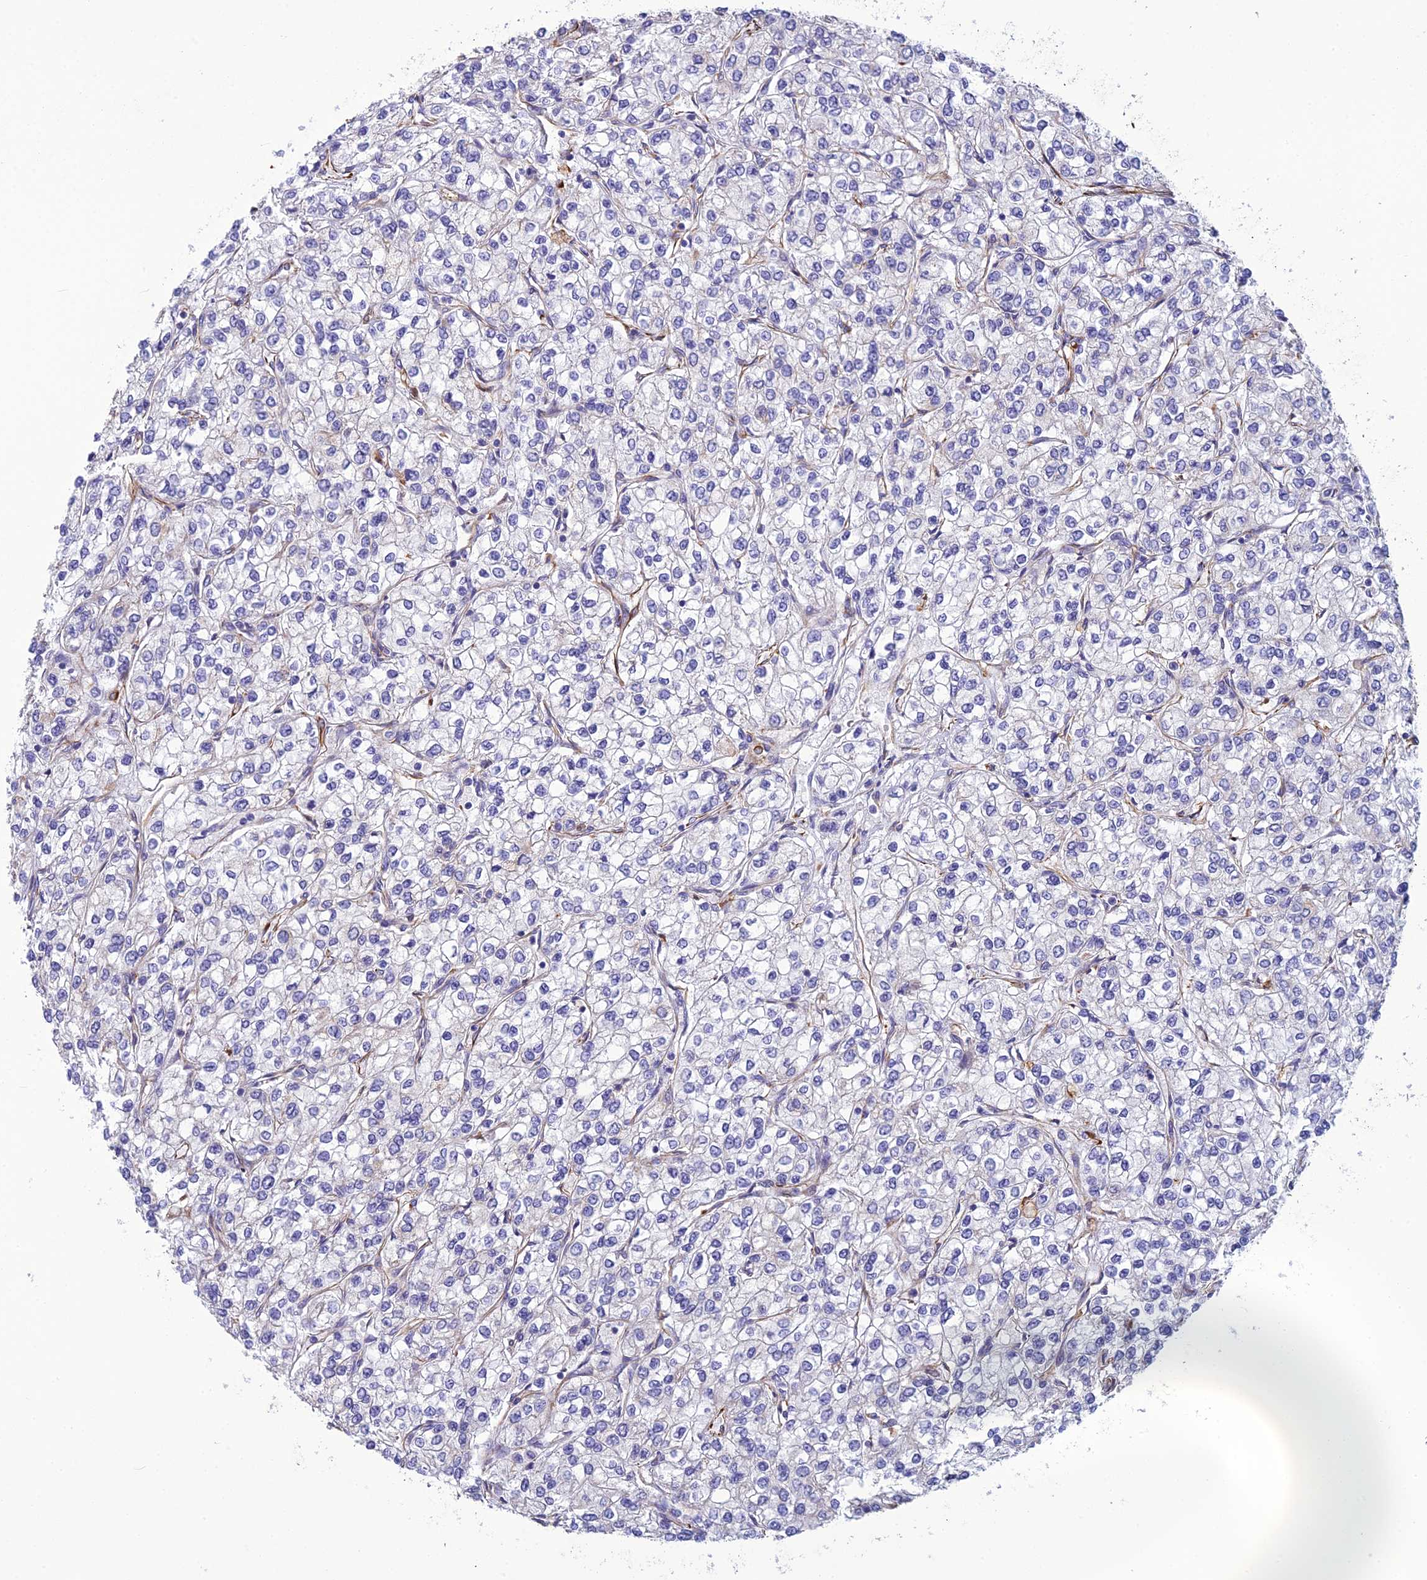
{"staining": {"intensity": "negative", "quantity": "none", "location": "none"}, "tissue": "renal cancer", "cell_type": "Tumor cells", "image_type": "cancer", "snomed": [{"axis": "morphology", "description": "Adenocarcinoma, NOS"}, {"axis": "topography", "description": "Kidney"}], "caption": "Renal adenocarcinoma stained for a protein using immunohistochemistry reveals no expression tumor cells.", "gene": "FBXL20", "patient": {"sex": "male", "age": 80}}